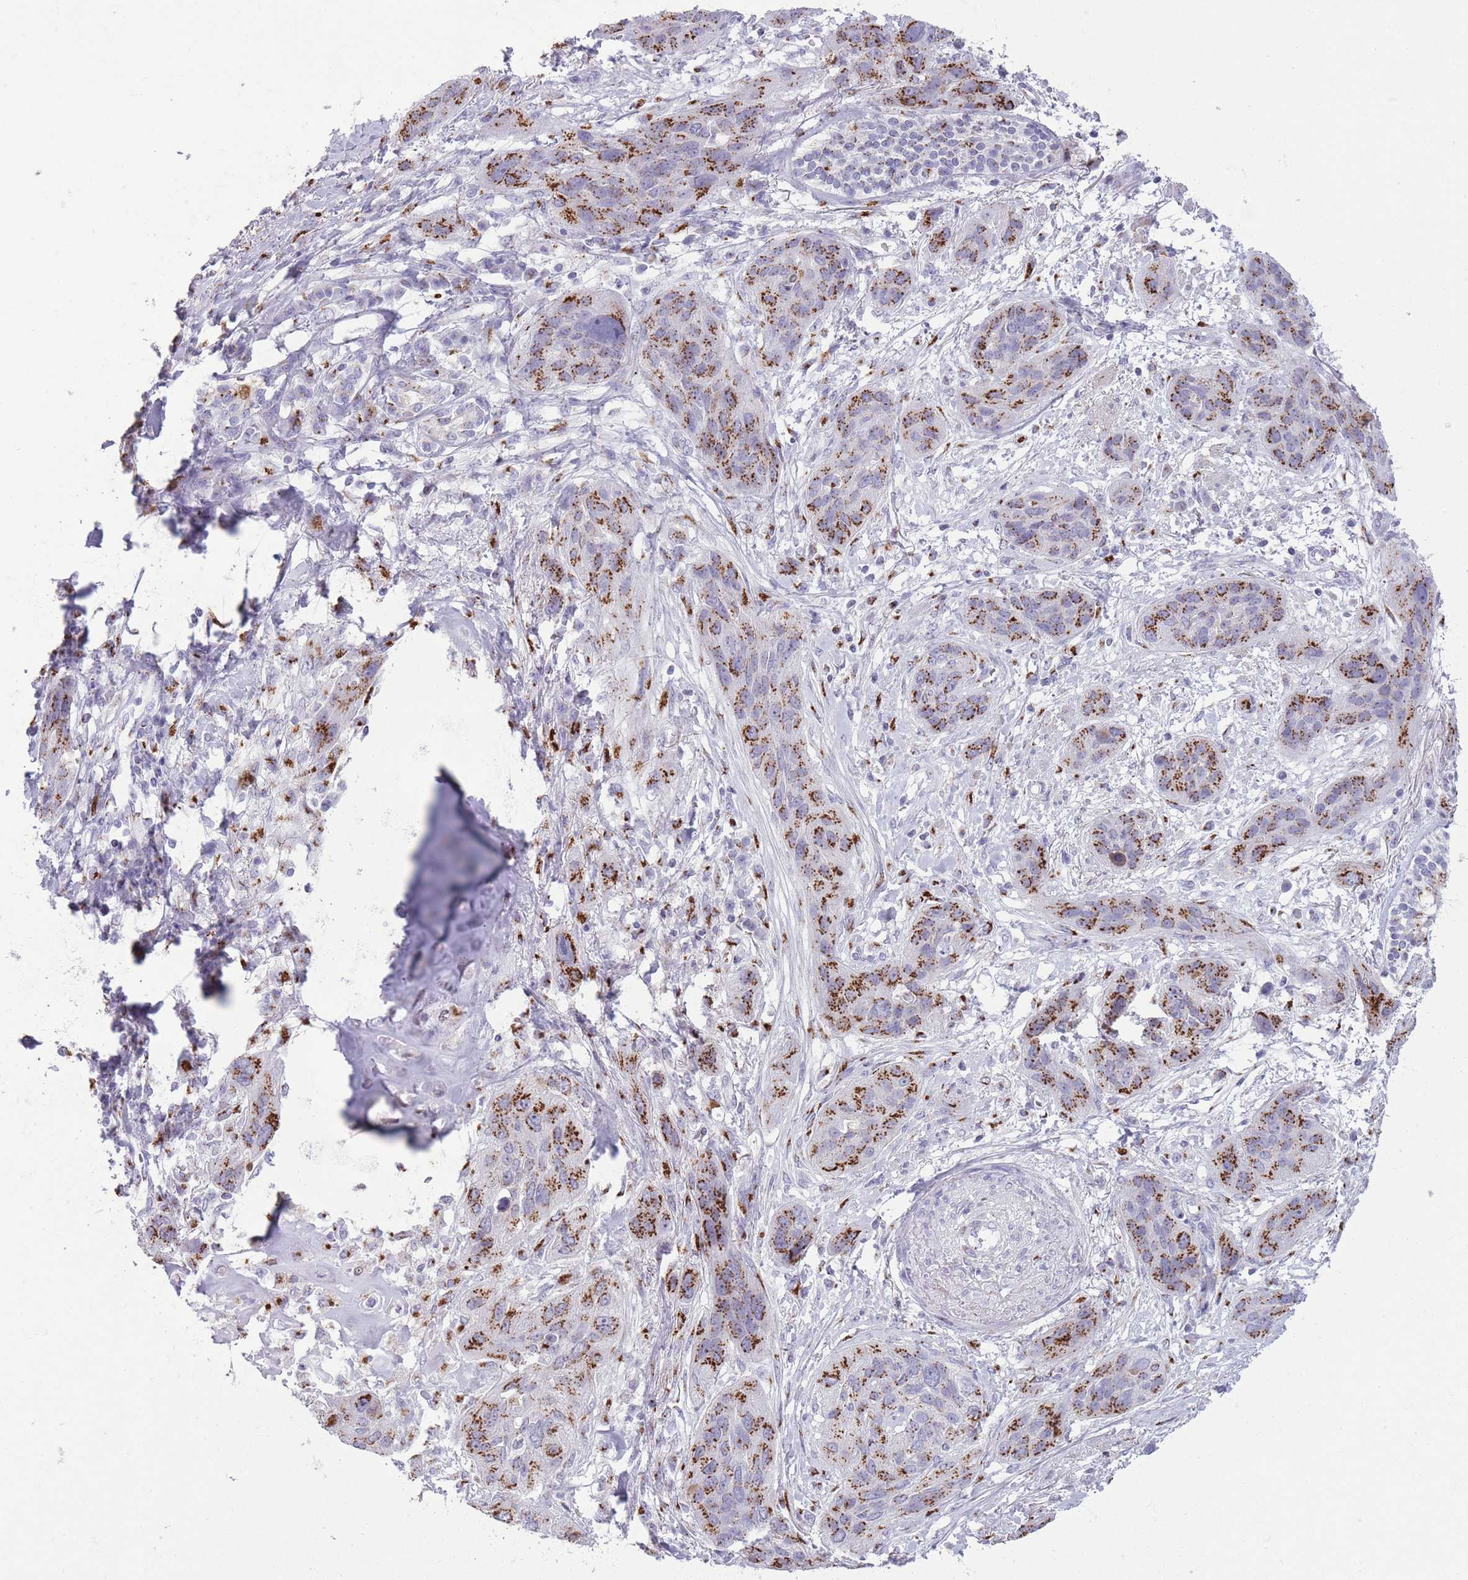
{"staining": {"intensity": "strong", "quantity": ">75%", "location": "cytoplasmic/membranous"}, "tissue": "lung cancer", "cell_type": "Tumor cells", "image_type": "cancer", "snomed": [{"axis": "morphology", "description": "Squamous cell carcinoma, NOS"}, {"axis": "topography", "description": "Lung"}], "caption": "IHC image of neoplastic tissue: lung cancer (squamous cell carcinoma) stained using immunohistochemistry (IHC) shows high levels of strong protein expression localized specifically in the cytoplasmic/membranous of tumor cells, appearing as a cytoplasmic/membranous brown color.", "gene": "B4GALT2", "patient": {"sex": "female", "age": 70}}